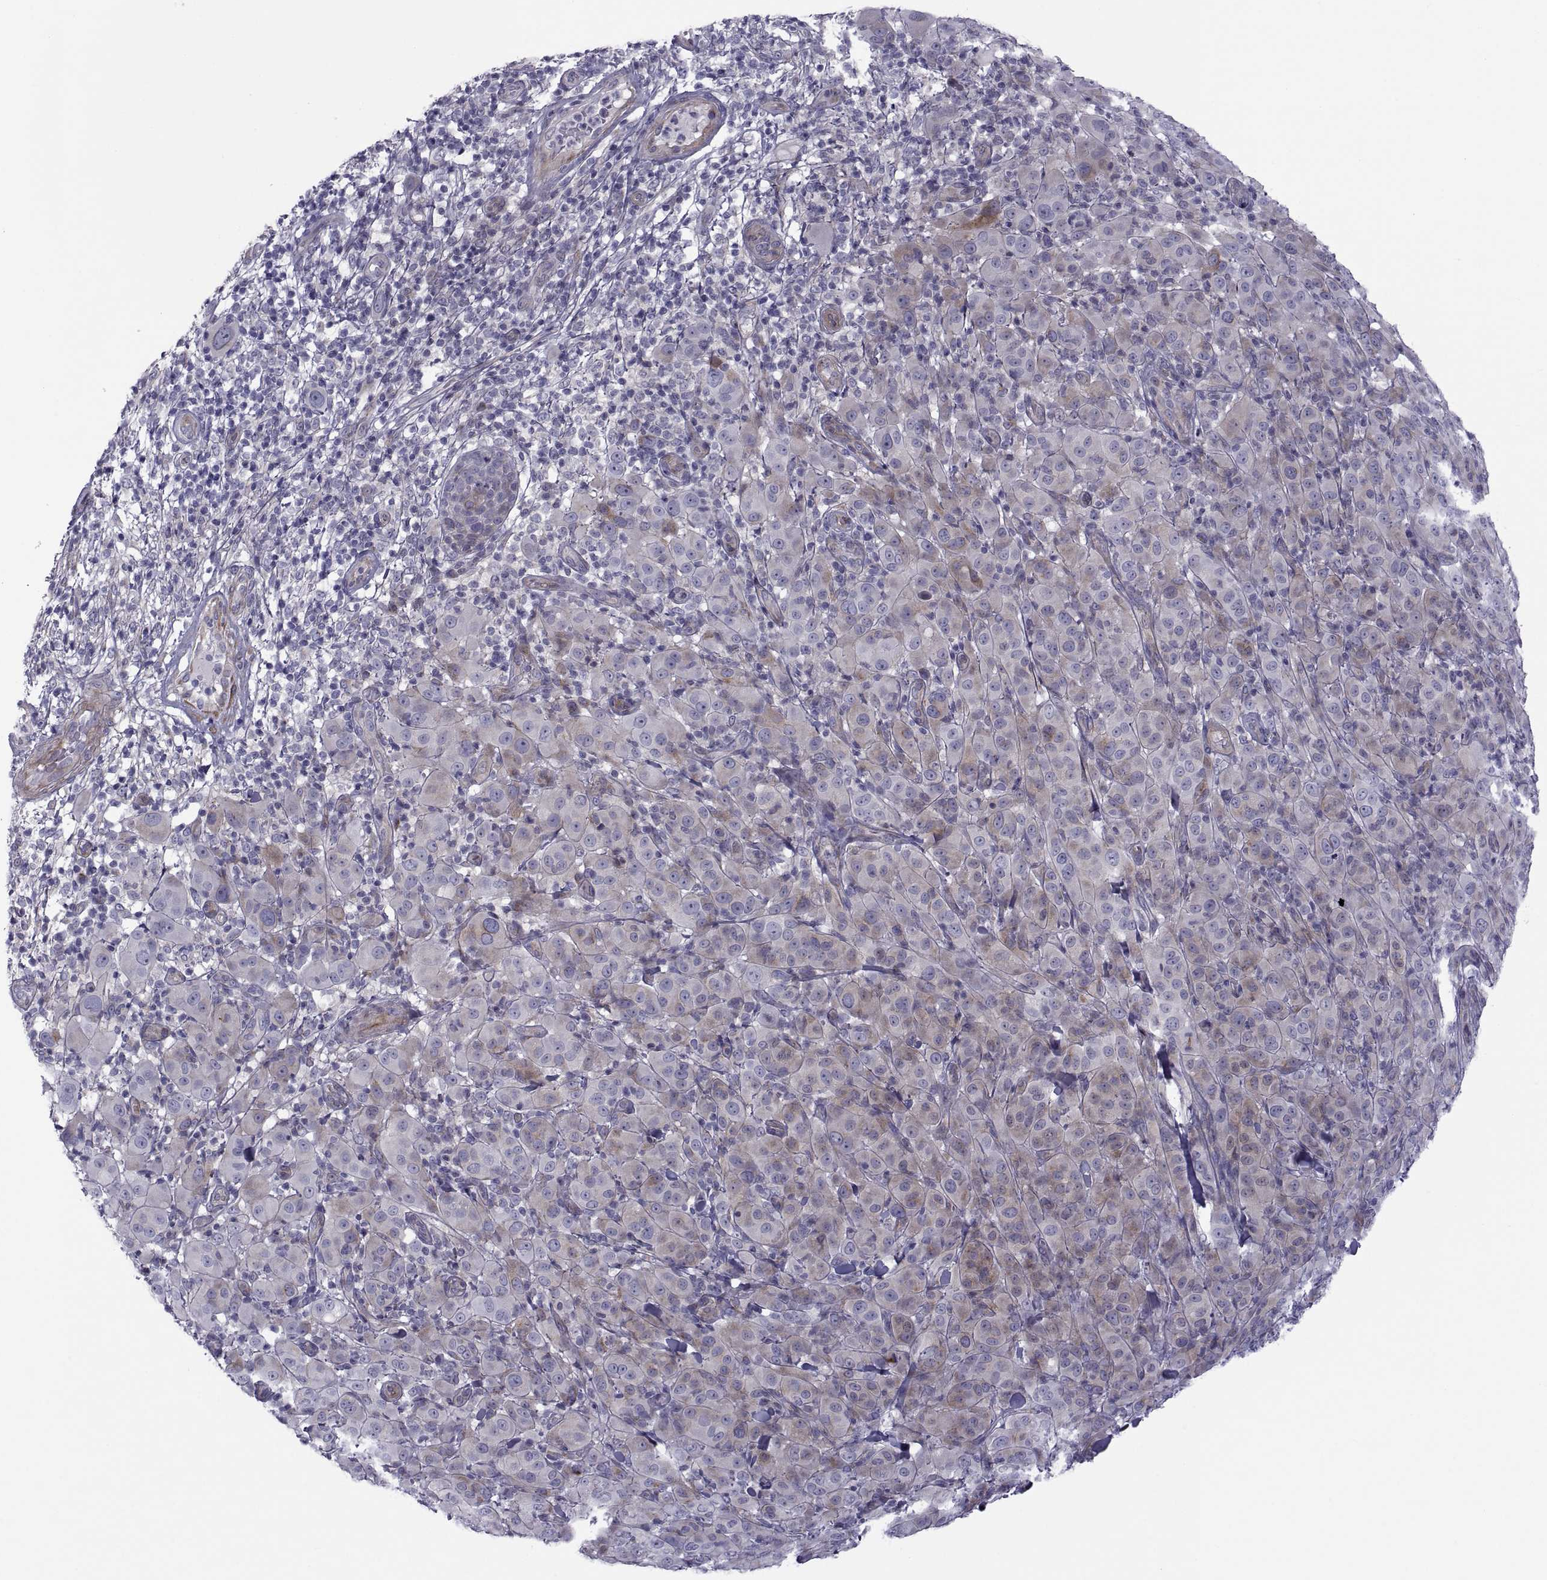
{"staining": {"intensity": "weak", "quantity": "25%-75%", "location": "cytoplasmic/membranous"}, "tissue": "melanoma", "cell_type": "Tumor cells", "image_type": "cancer", "snomed": [{"axis": "morphology", "description": "Malignant melanoma, NOS"}, {"axis": "topography", "description": "Skin"}], "caption": "Tumor cells exhibit weak cytoplasmic/membranous staining in about 25%-75% of cells in melanoma.", "gene": "TMEM158", "patient": {"sex": "female", "age": 87}}